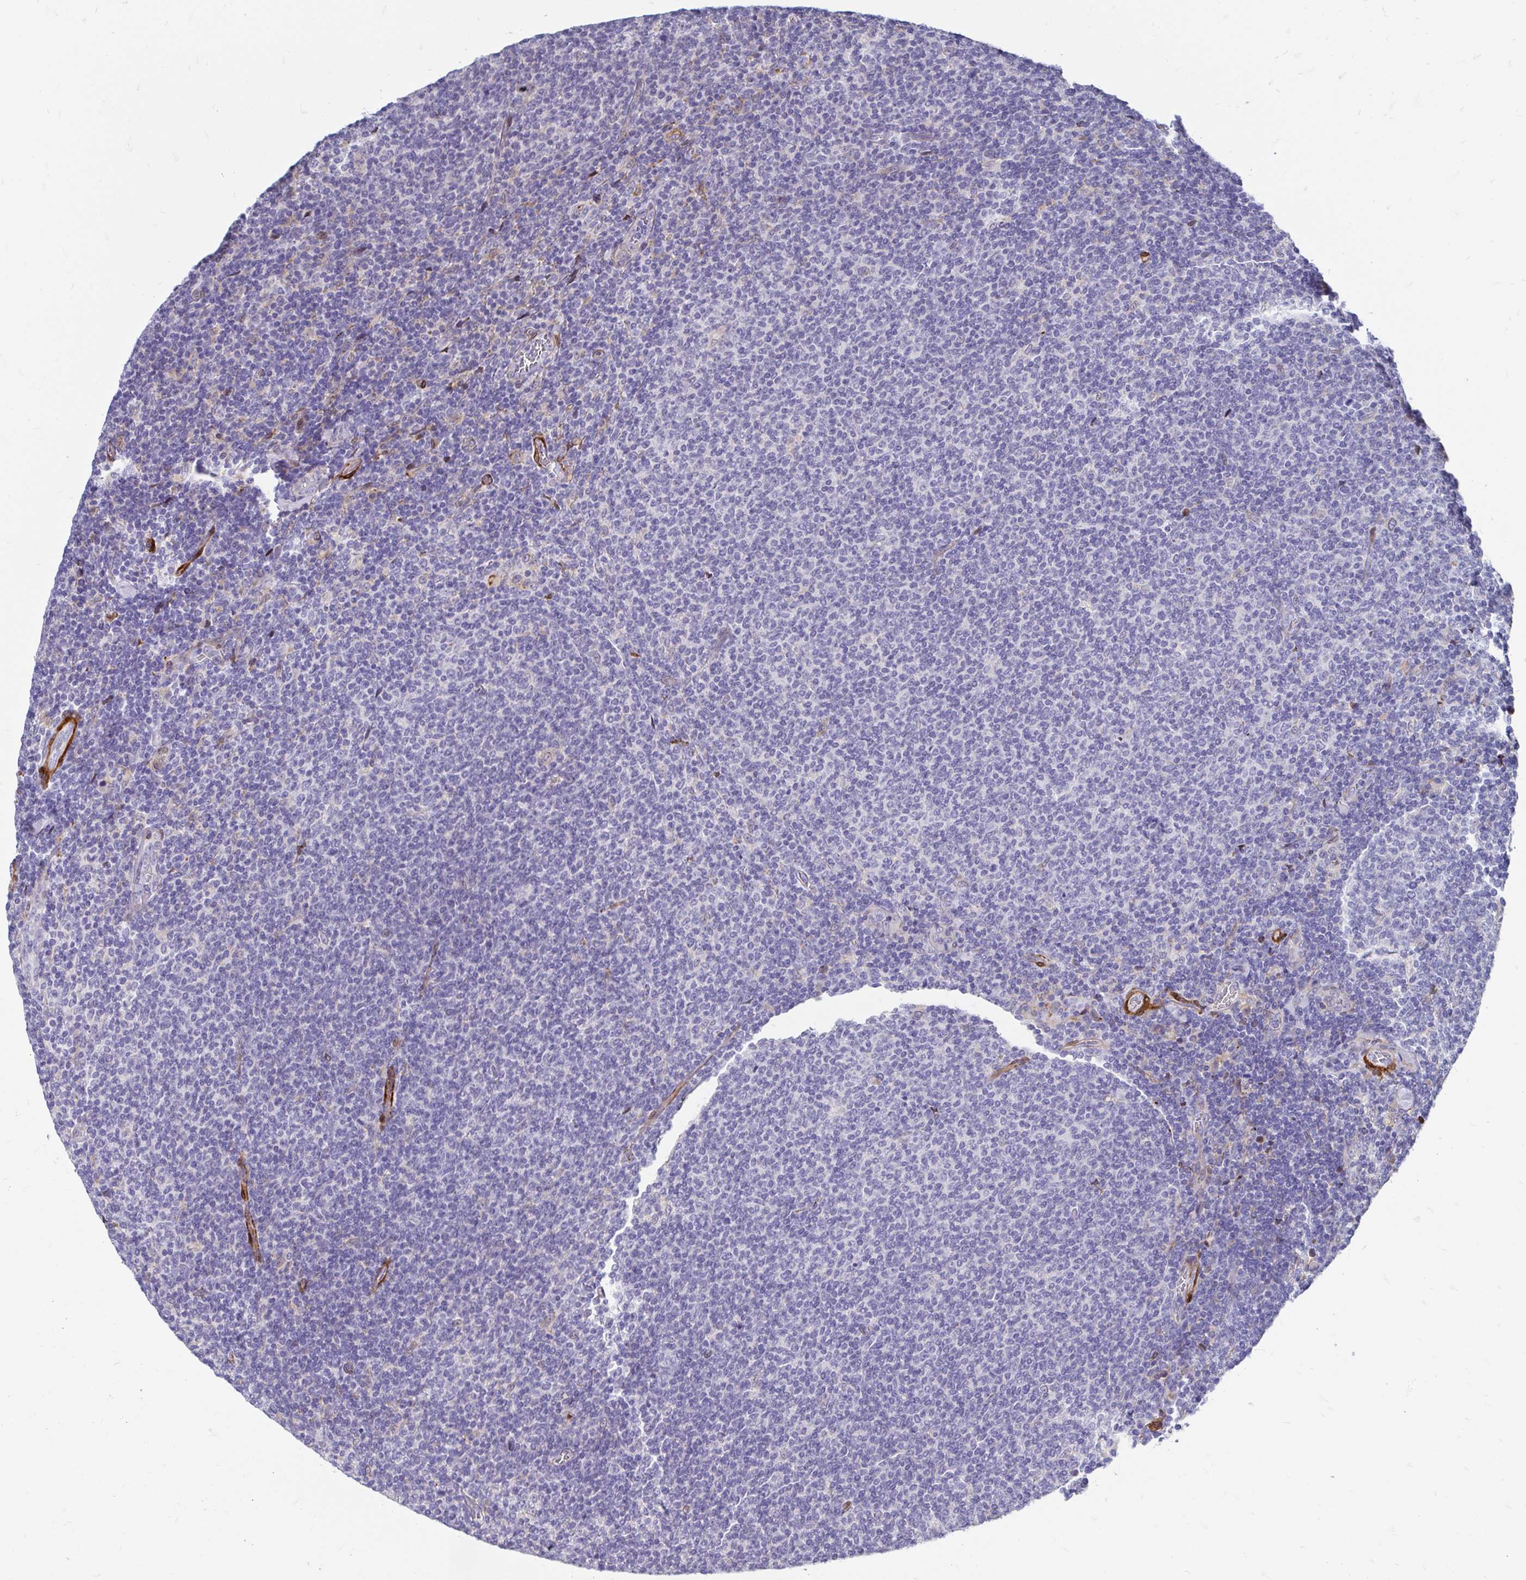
{"staining": {"intensity": "negative", "quantity": "none", "location": "none"}, "tissue": "lymphoma", "cell_type": "Tumor cells", "image_type": "cancer", "snomed": [{"axis": "morphology", "description": "Malignant lymphoma, non-Hodgkin's type, Low grade"}, {"axis": "topography", "description": "Lymph node"}], "caption": "IHC of human low-grade malignant lymphoma, non-Hodgkin's type shows no expression in tumor cells.", "gene": "CDKL1", "patient": {"sex": "male", "age": 52}}